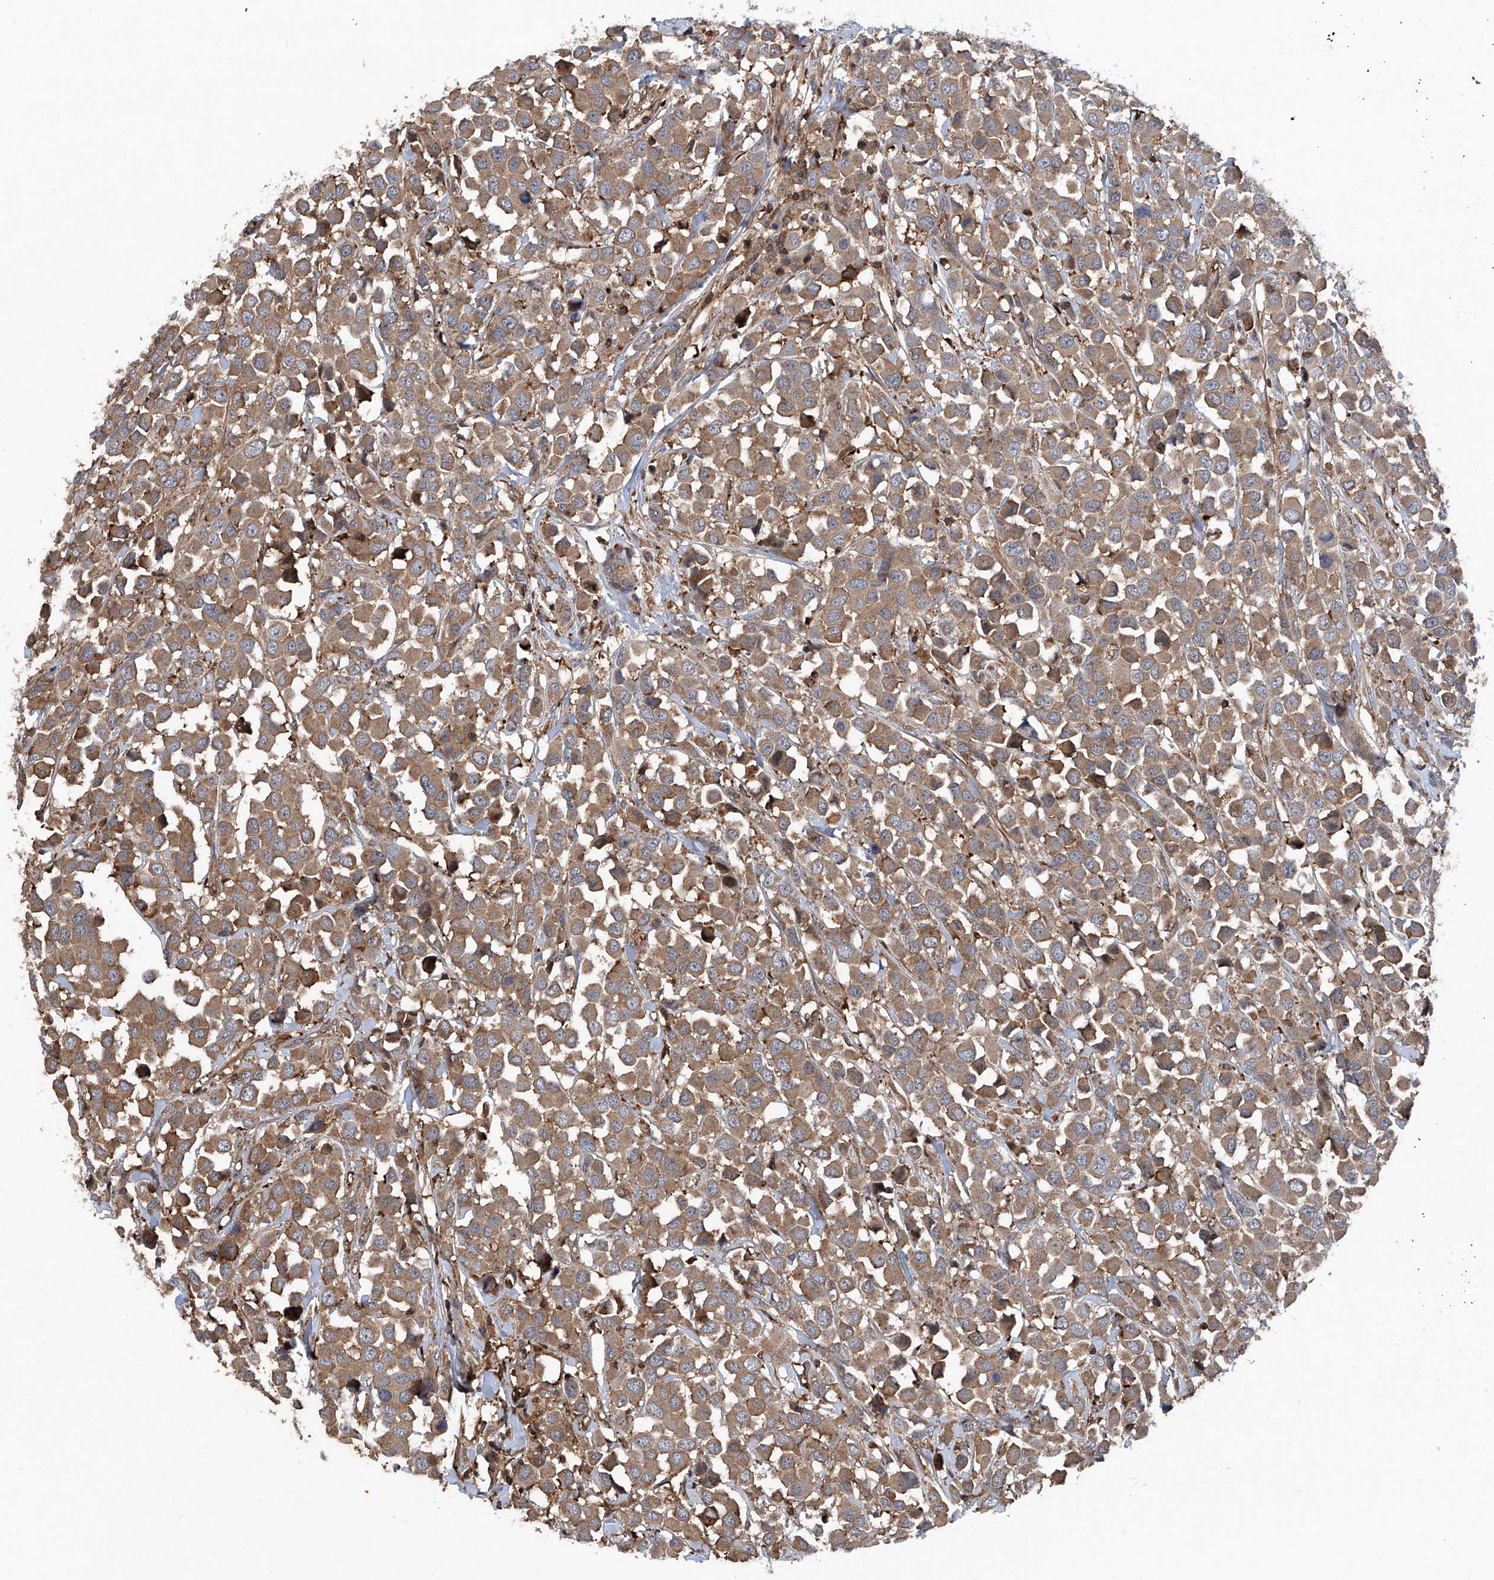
{"staining": {"intensity": "moderate", "quantity": ">75%", "location": "cytoplasmic/membranous"}, "tissue": "breast cancer", "cell_type": "Tumor cells", "image_type": "cancer", "snomed": [{"axis": "morphology", "description": "Duct carcinoma"}, {"axis": "topography", "description": "Breast"}], "caption": "Breast cancer (intraductal carcinoma) stained for a protein (brown) shows moderate cytoplasmic/membranous positive staining in about >75% of tumor cells.", "gene": "NT5C3A", "patient": {"sex": "female", "age": 61}}